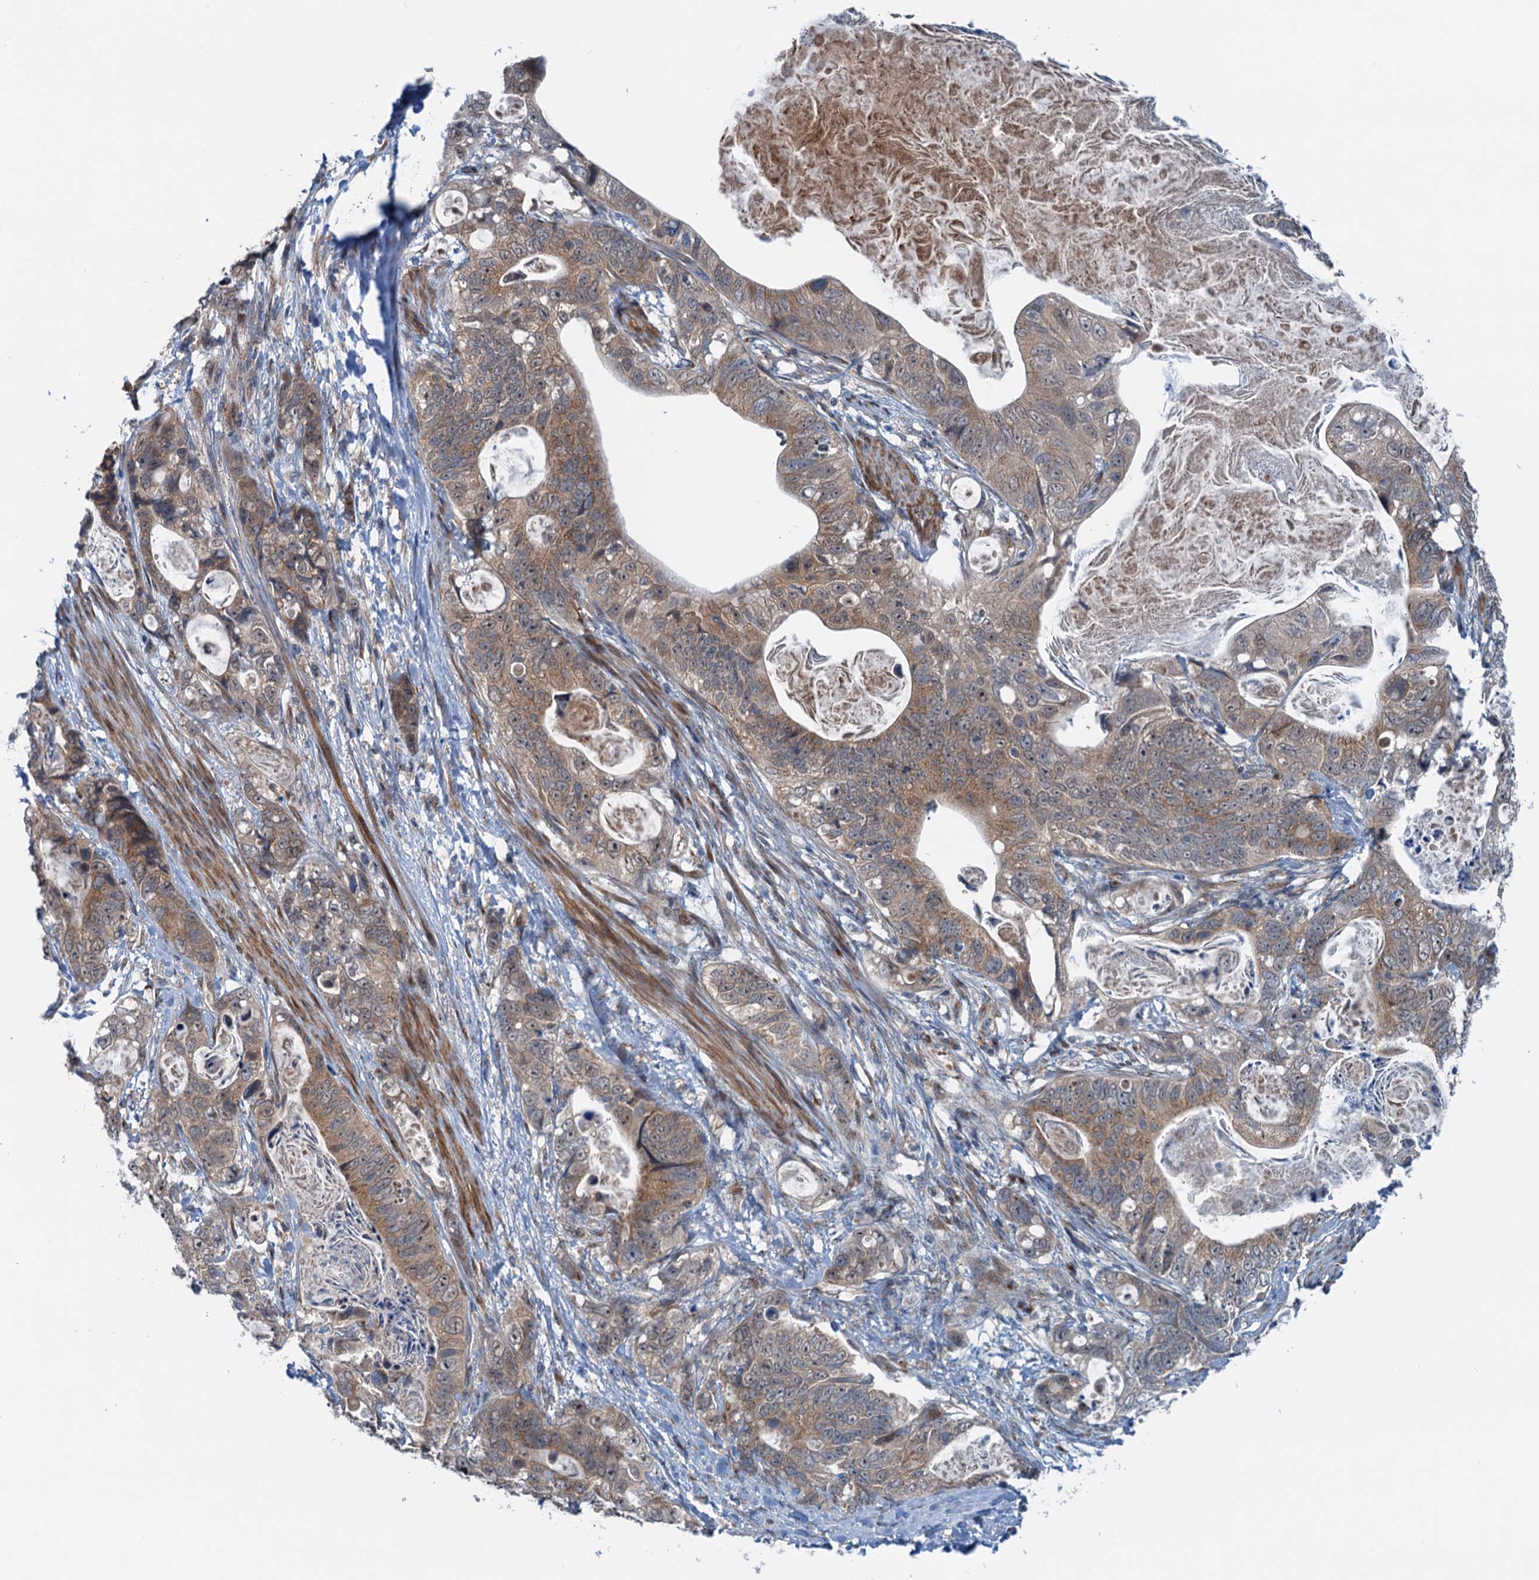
{"staining": {"intensity": "moderate", "quantity": ">75%", "location": "cytoplasmic/membranous,nuclear"}, "tissue": "stomach cancer", "cell_type": "Tumor cells", "image_type": "cancer", "snomed": [{"axis": "morphology", "description": "Normal tissue, NOS"}, {"axis": "morphology", "description": "Adenocarcinoma, NOS"}, {"axis": "topography", "description": "Stomach"}], "caption": "Immunohistochemistry (IHC) of human stomach adenocarcinoma demonstrates medium levels of moderate cytoplasmic/membranous and nuclear positivity in about >75% of tumor cells.", "gene": "DYNC2I2", "patient": {"sex": "female", "age": 89}}